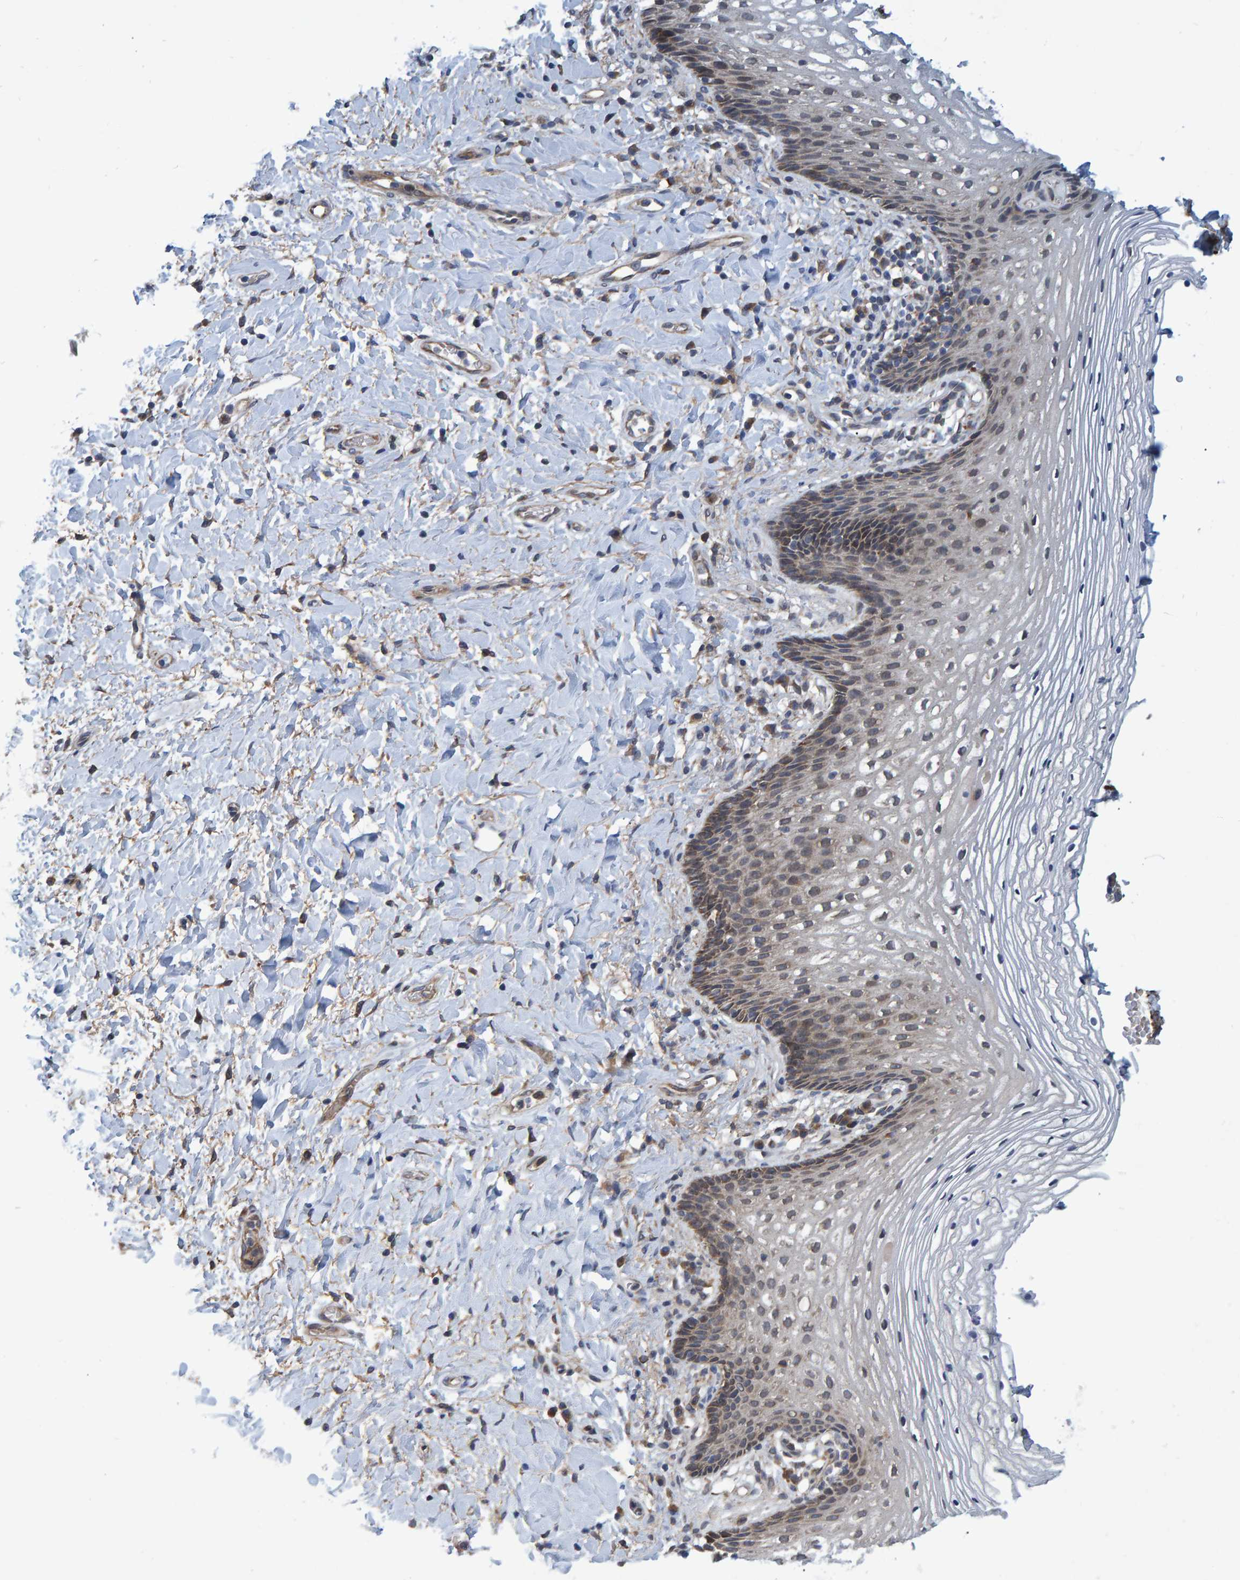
{"staining": {"intensity": "weak", "quantity": "<25%", "location": "cytoplasmic/membranous"}, "tissue": "vagina", "cell_type": "Squamous epithelial cells", "image_type": "normal", "snomed": [{"axis": "morphology", "description": "Normal tissue, NOS"}, {"axis": "topography", "description": "Vagina"}], "caption": "IHC image of benign human vagina stained for a protein (brown), which exhibits no positivity in squamous epithelial cells.", "gene": "ATP6V1H", "patient": {"sex": "female", "age": 60}}